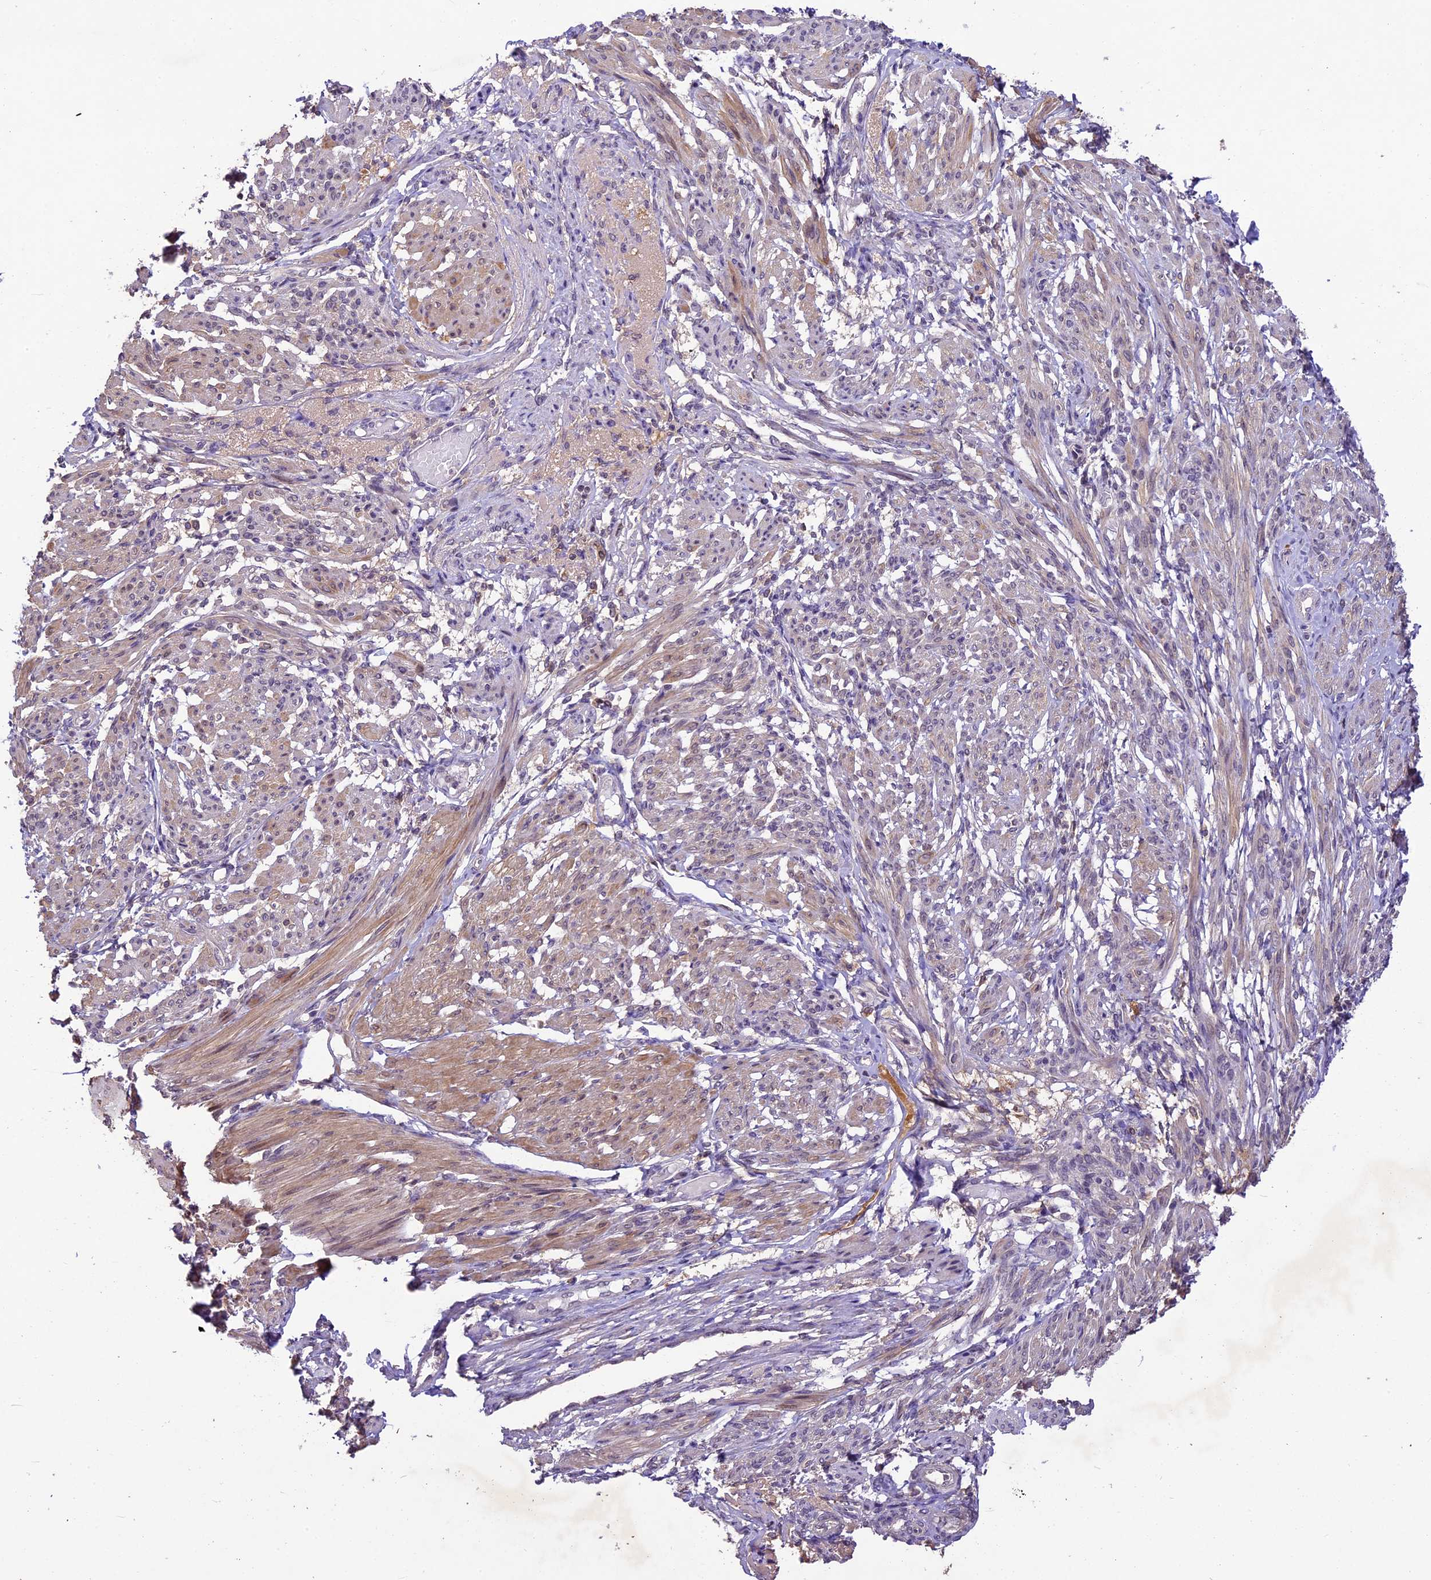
{"staining": {"intensity": "weak", "quantity": "25%-75%", "location": "cytoplasmic/membranous"}, "tissue": "smooth muscle", "cell_type": "Smooth muscle cells", "image_type": "normal", "snomed": [{"axis": "morphology", "description": "Normal tissue, NOS"}, {"axis": "topography", "description": "Smooth muscle"}], "caption": "High-power microscopy captured an immunohistochemistry (IHC) photomicrograph of unremarkable smooth muscle, revealing weak cytoplasmic/membranous staining in about 25%-75% of smooth muscle cells.", "gene": "ATP10A", "patient": {"sex": "female", "age": 39}}